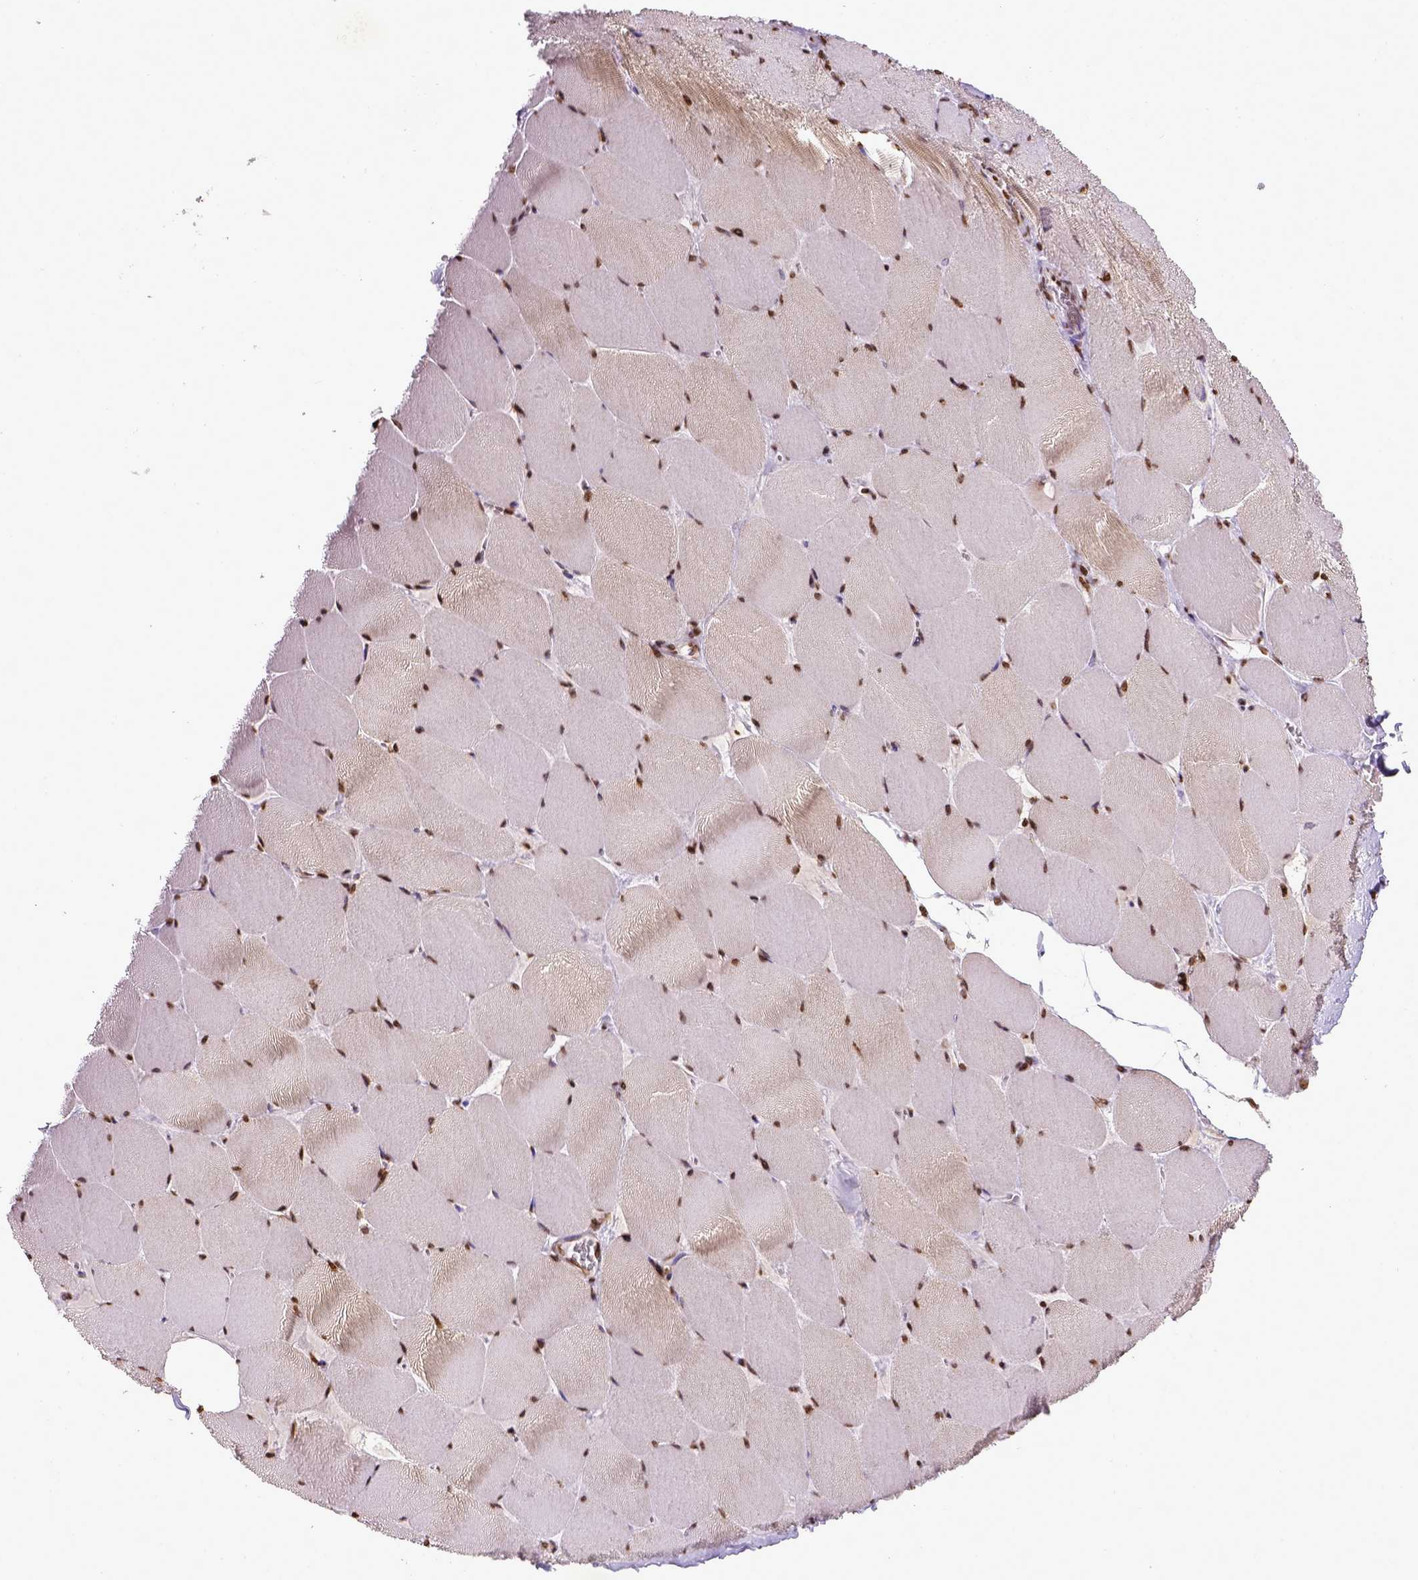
{"staining": {"intensity": "strong", "quantity": ">75%", "location": "nuclear"}, "tissue": "skeletal muscle", "cell_type": "Myocytes", "image_type": "normal", "snomed": [{"axis": "morphology", "description": "Normal tissue, NOS"}, {"axis": "topography", "description": "Skeletal muscle"}], "caption": "Protein staining by IHC displays strong nuclear staining in approximately >75% of myocytes in unremarkable skeletal muscle.", "gene": "ZNF75D", "patient": {"sex": "female", "age": 75}}